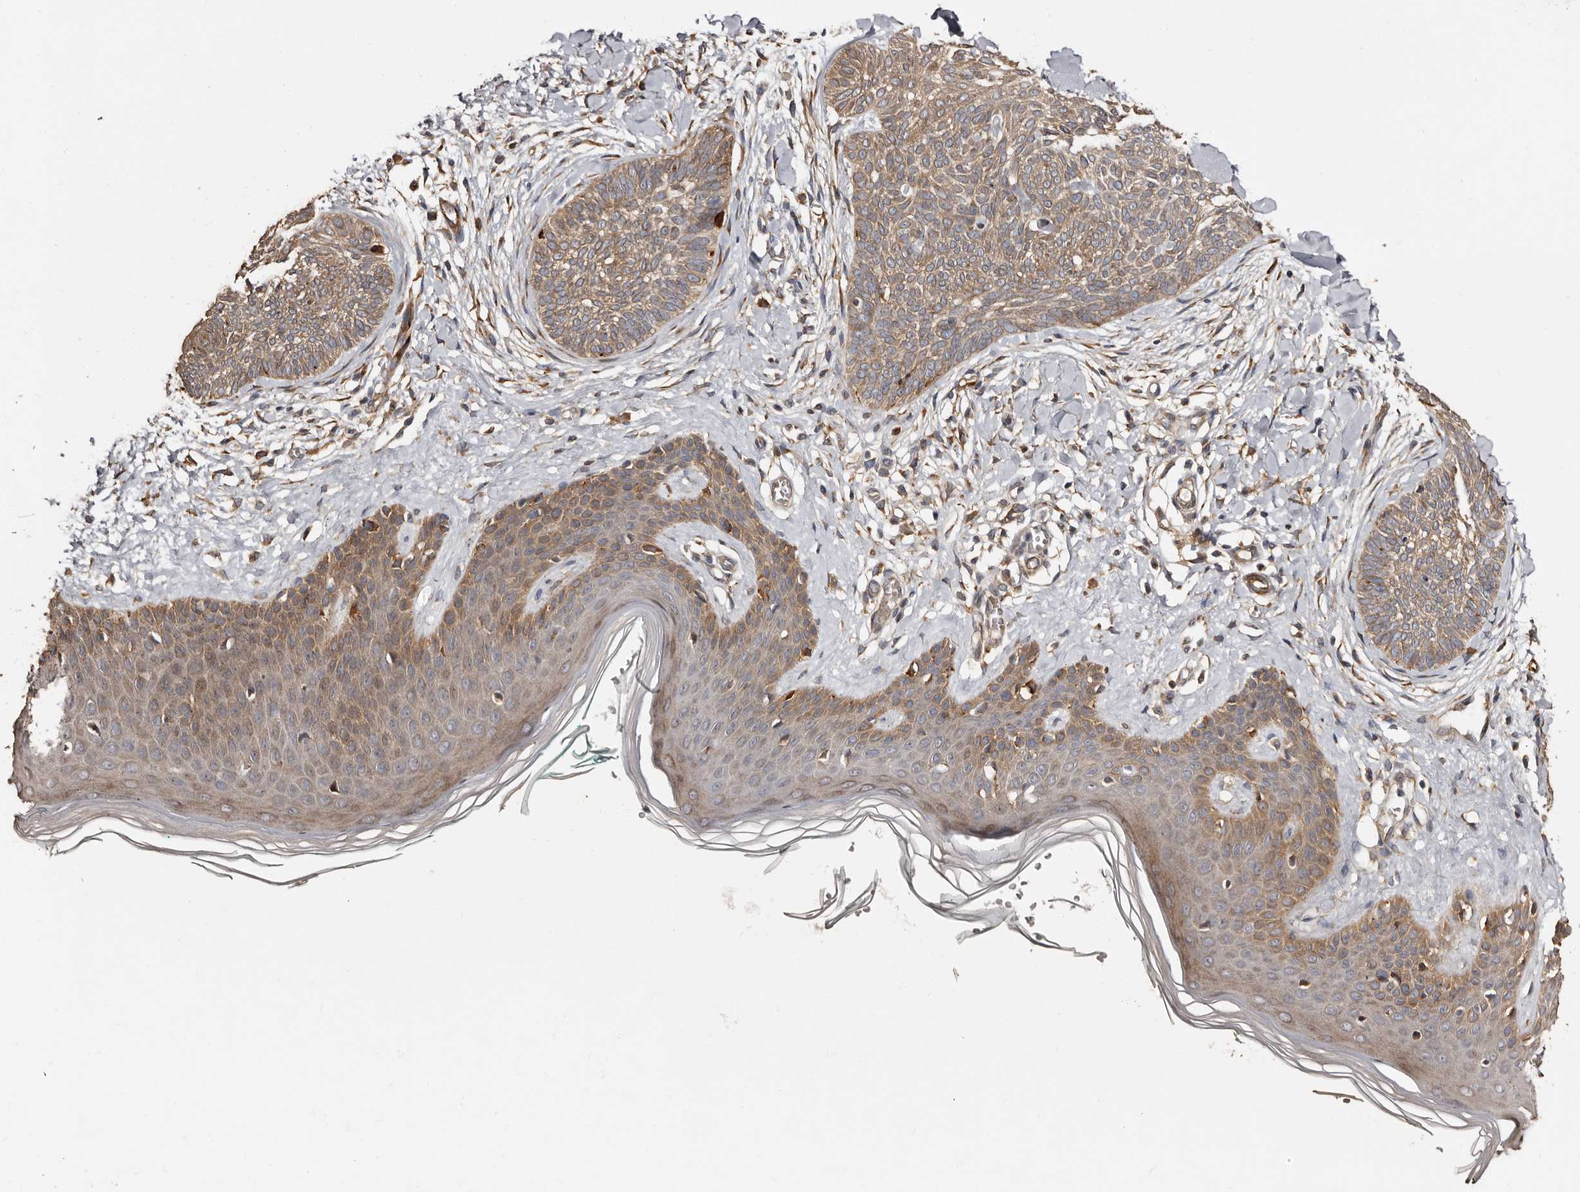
{"staining": {"intensity": "moderate", "quantity": ">75%", "location": "cytoplasmic/membranous"}, "tissue": "skin cancer", "cell_type": "Tumor cells", "image_type": "cancer", "snomed": [{"axis": "morphology", "description": "Basal cell carcinoma"}, {"axis": "topography", "description": "Skin"}], "caption": "Tumor cells exhibit medium levels of moderate cytoplasmic/membranous staining in approximately >75% of cells in human basal cell carcinoma (skin).", "gene": "TBC1D22B", "patient": {"sex": "female", "age": 59}}